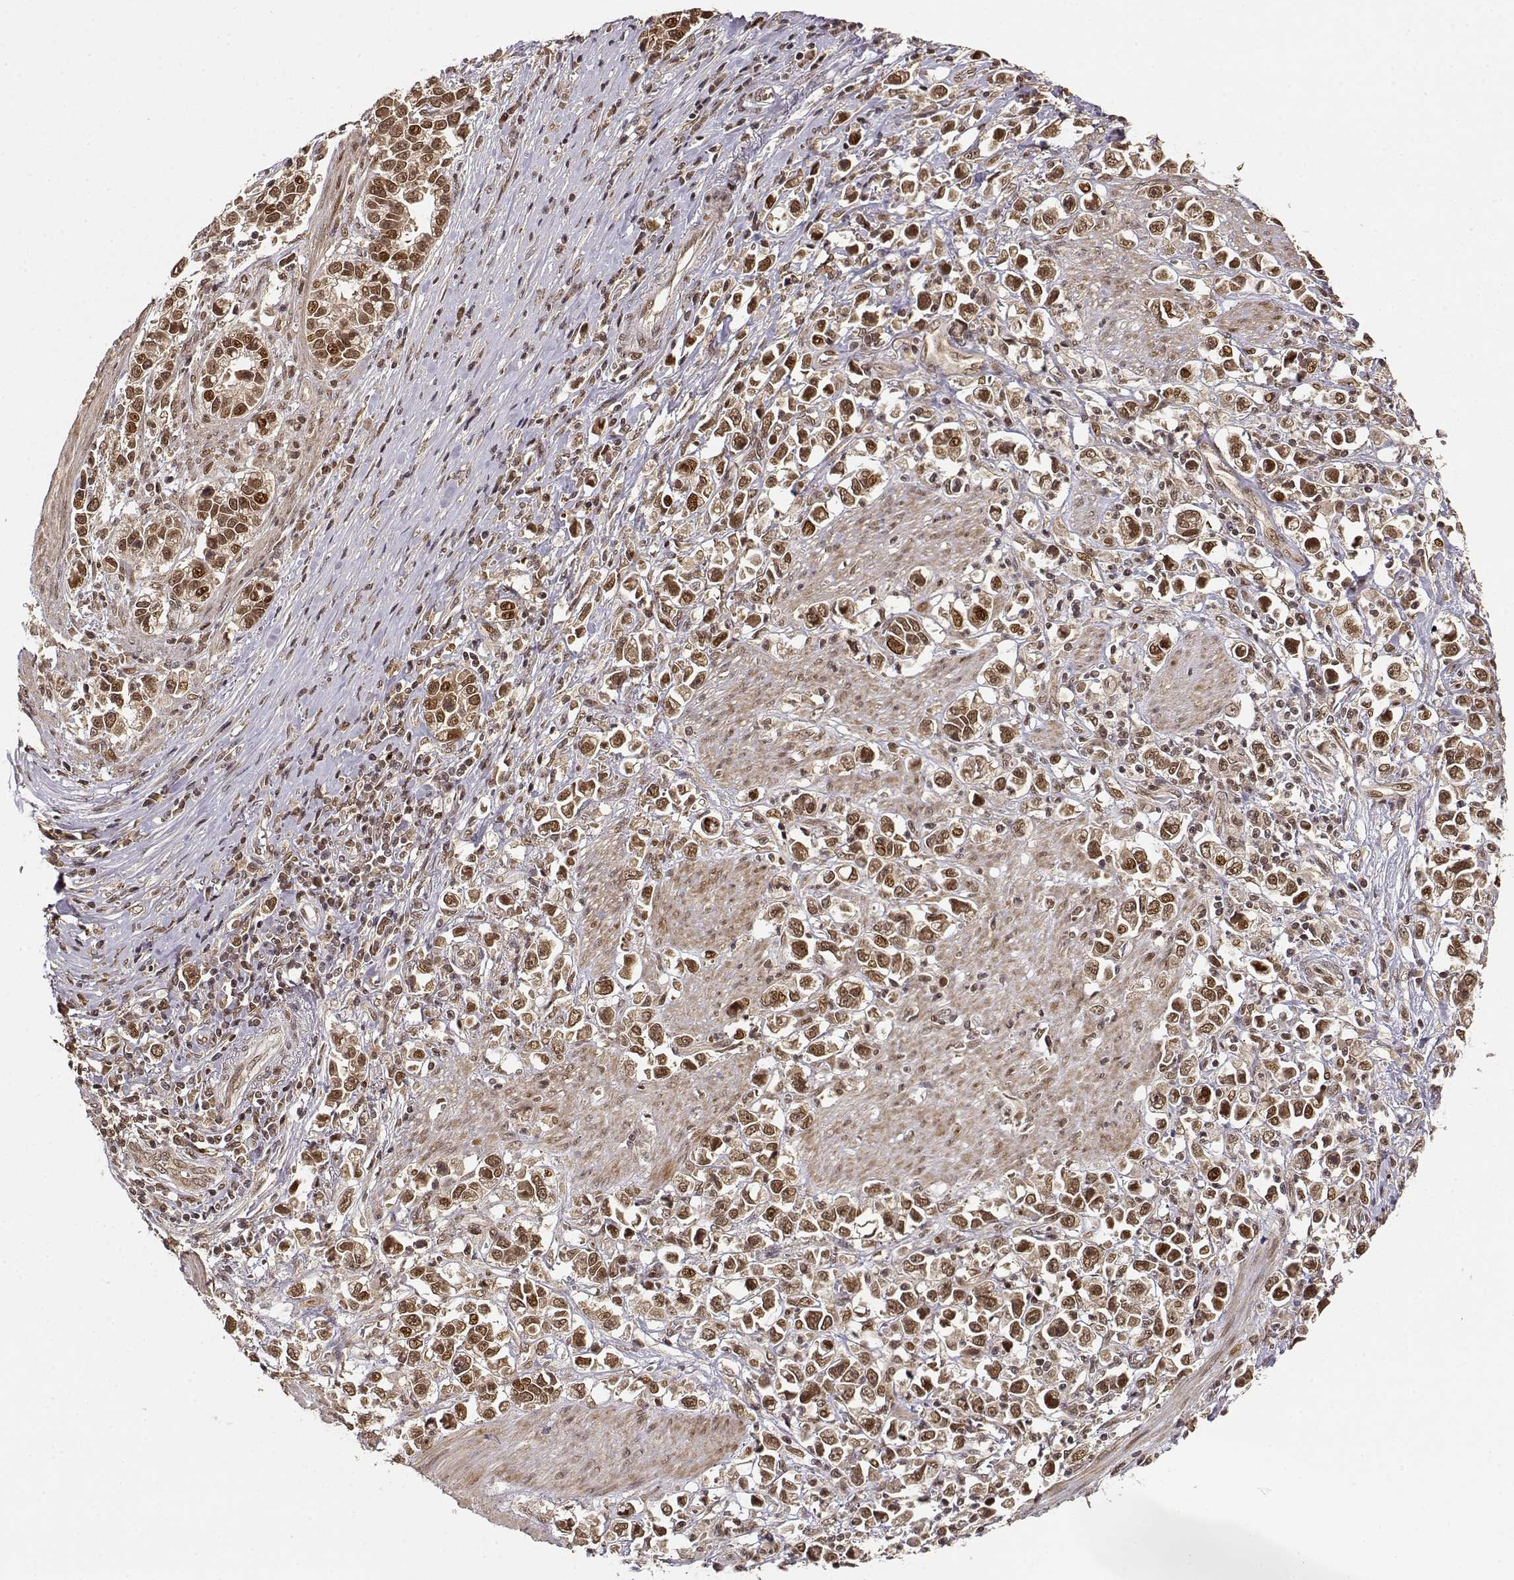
{"staining": {"intensity": "strong", "quantity": ">75%", "location": "cytoplasmic/membranous,nuclear"}, "tissue": "stomach cancer", "cell_type": "Tumor cells", "image_type": "cancer", "snomed": [{"axis": "morphology", "description": "Adenocarcinoma, NOS"}, {"axis": "topography", "description": "Stomach"}], "caption": "Human stomach adenocarcinoma stained for a protein (brown) reveals strong cytoplasmic/membranous and nuclear positive staining in about >75% of tumor cells.", "gene": "MAEA", "patient": {"sex": "male", "age": 93}}